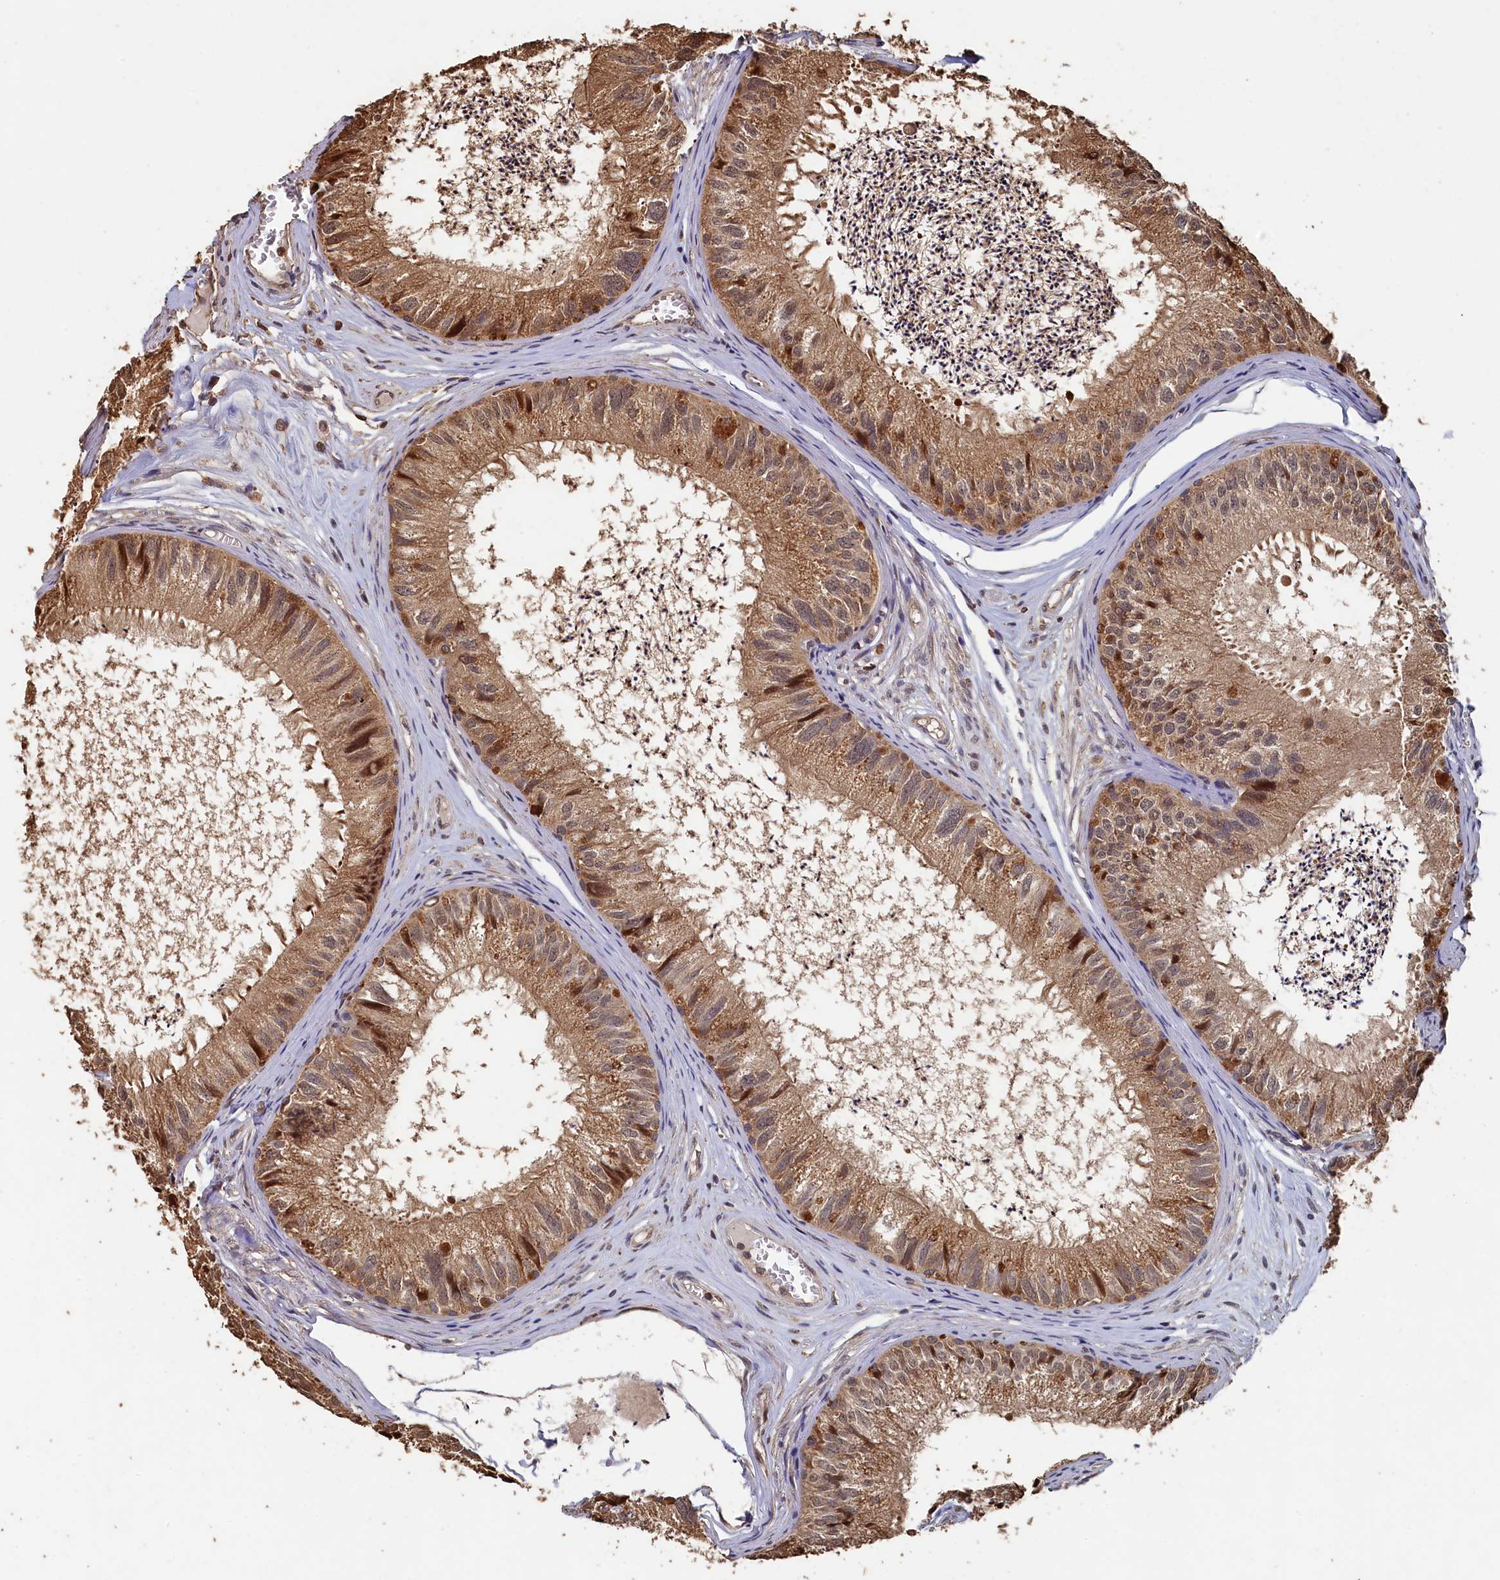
{"staining": {"intensity": "moderate", "quantity": ">75%", "location": "cytoplasmic/membranous"}, "tissue": "epididymis", "cell_type": "Glandular cells", "image_type": "normal", "snomed": [{"axis": "morphology", "description": "Normal tissue, NOS"}, {"axis": "topography", "description": "Epididymis"}], "caption": "Epididymis stained for a protein (brown) shows moderate cytoplasmic/membranous positive positivity in about >75% of glandular cells.", "gene": "PIGN", "patient": {"sex": "male", "age": 79}}